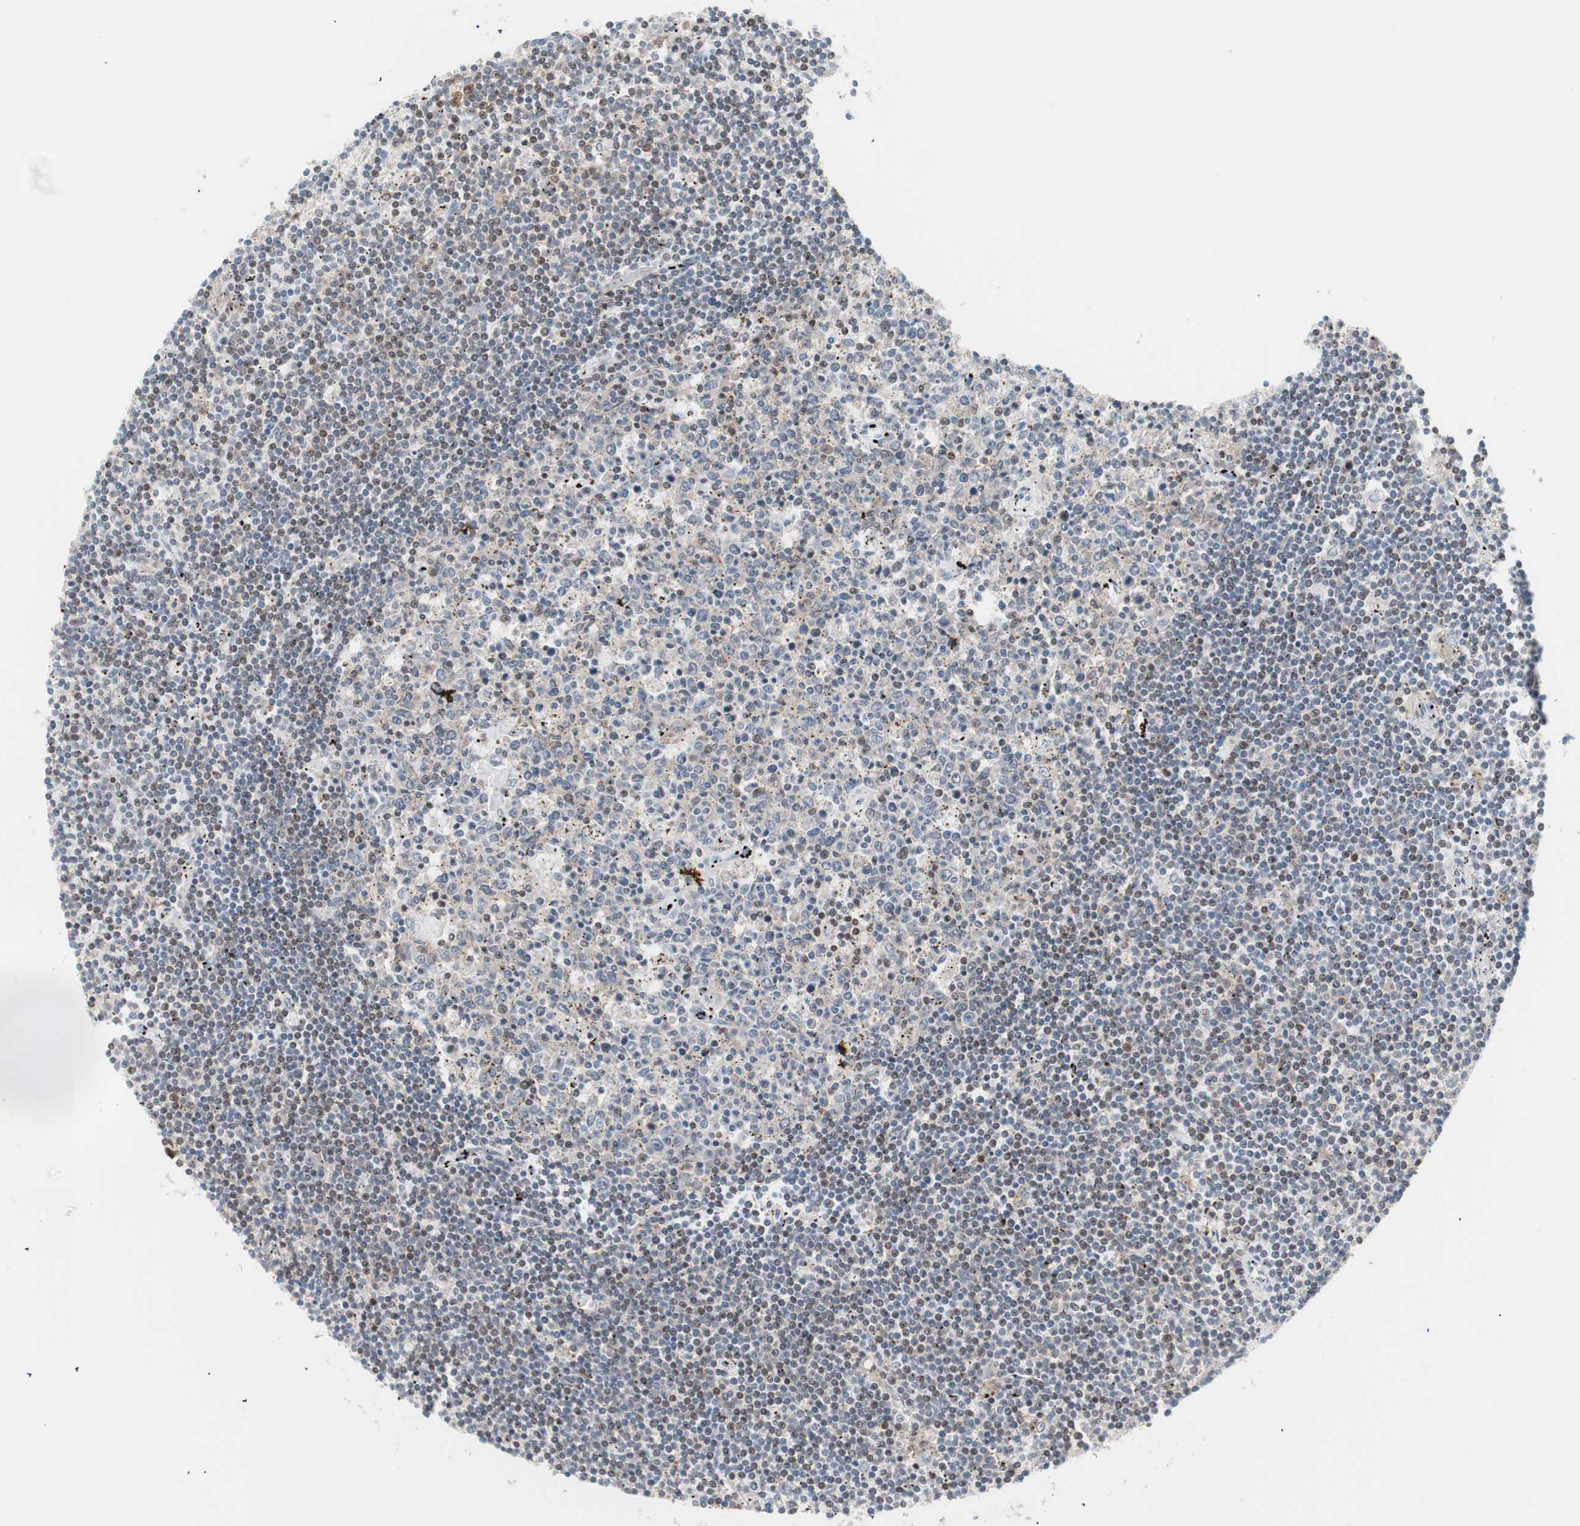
{"staining": {"intensity": "negative", "quantity": "none", "location": "none"}, "tissue": "lymphoma", "cell_type": "Tumor cells", "image_type": "cancer", "snomed": [{"axis": "morphology", "description": "Malignant lymphoma, non-Hodgkin's type, Low grade"}, {"axis": "topography", "description": "Spleen"}], "caption": "Histopathology image shows no protein expression in tumor cells of low-grade malignant lymphoma, non-Hodgkin's type tissue.", "gene": "PPP1CA", "patient": {"sex": "male", "age": 76}}